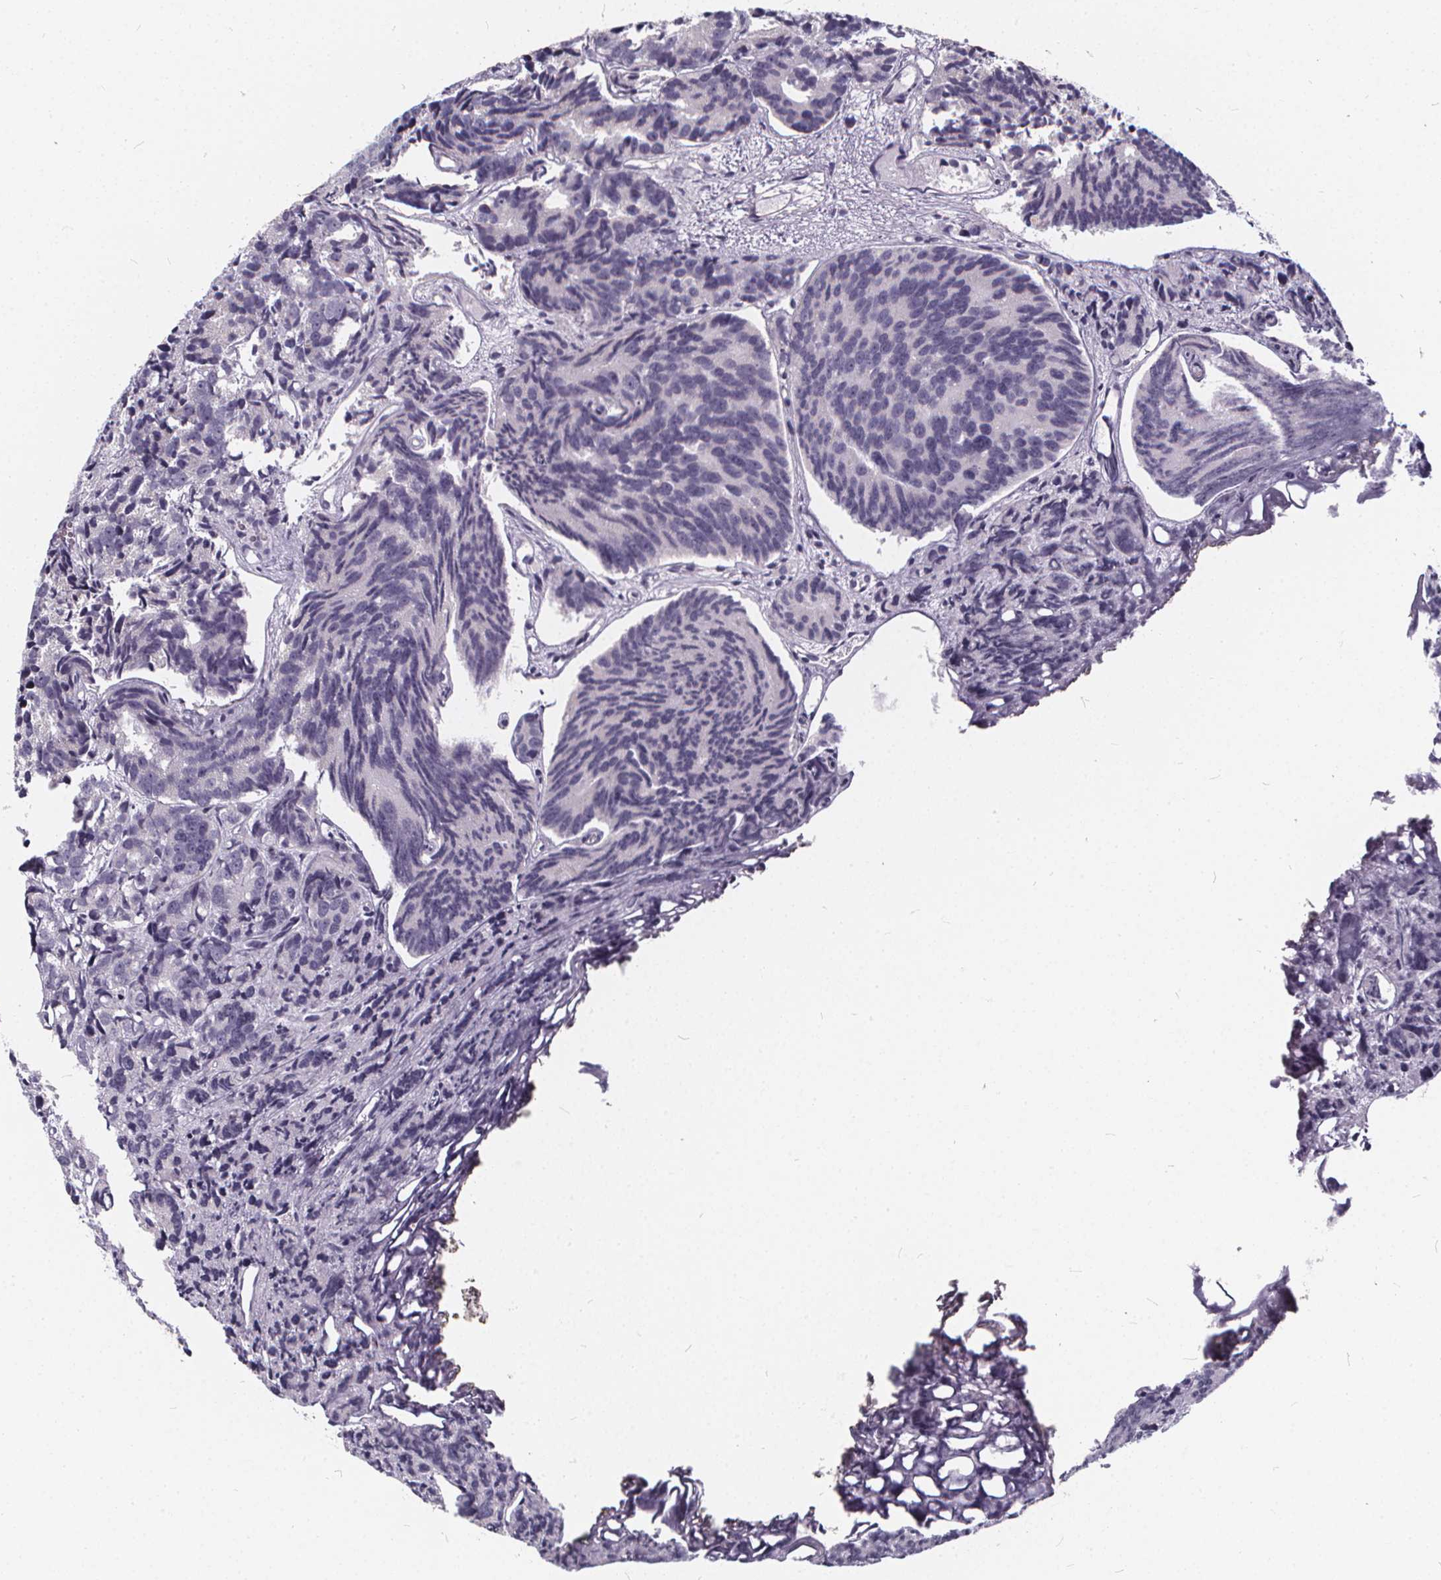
{"staining": {"intensity": "negative", "quantity": "none", "location": "none"}, "tissue": "prostate cancer", "cell_type": "Tumor cells", "image_type": "cancer", "snomed": [{"axis": "morphology", "description": "Adenocarcinoma, High grade"}, {"axis": "topography", "description": "Prostate"}], "caption": "The image exhibits no significant positivity in tumor cells of high-grade adenocarcinoma (prostate). (Immunohistochemistry, brightfield microscopy, high magnification).", "gene": "SPEF2", "patient": {"sex": "male", "age": 77}}